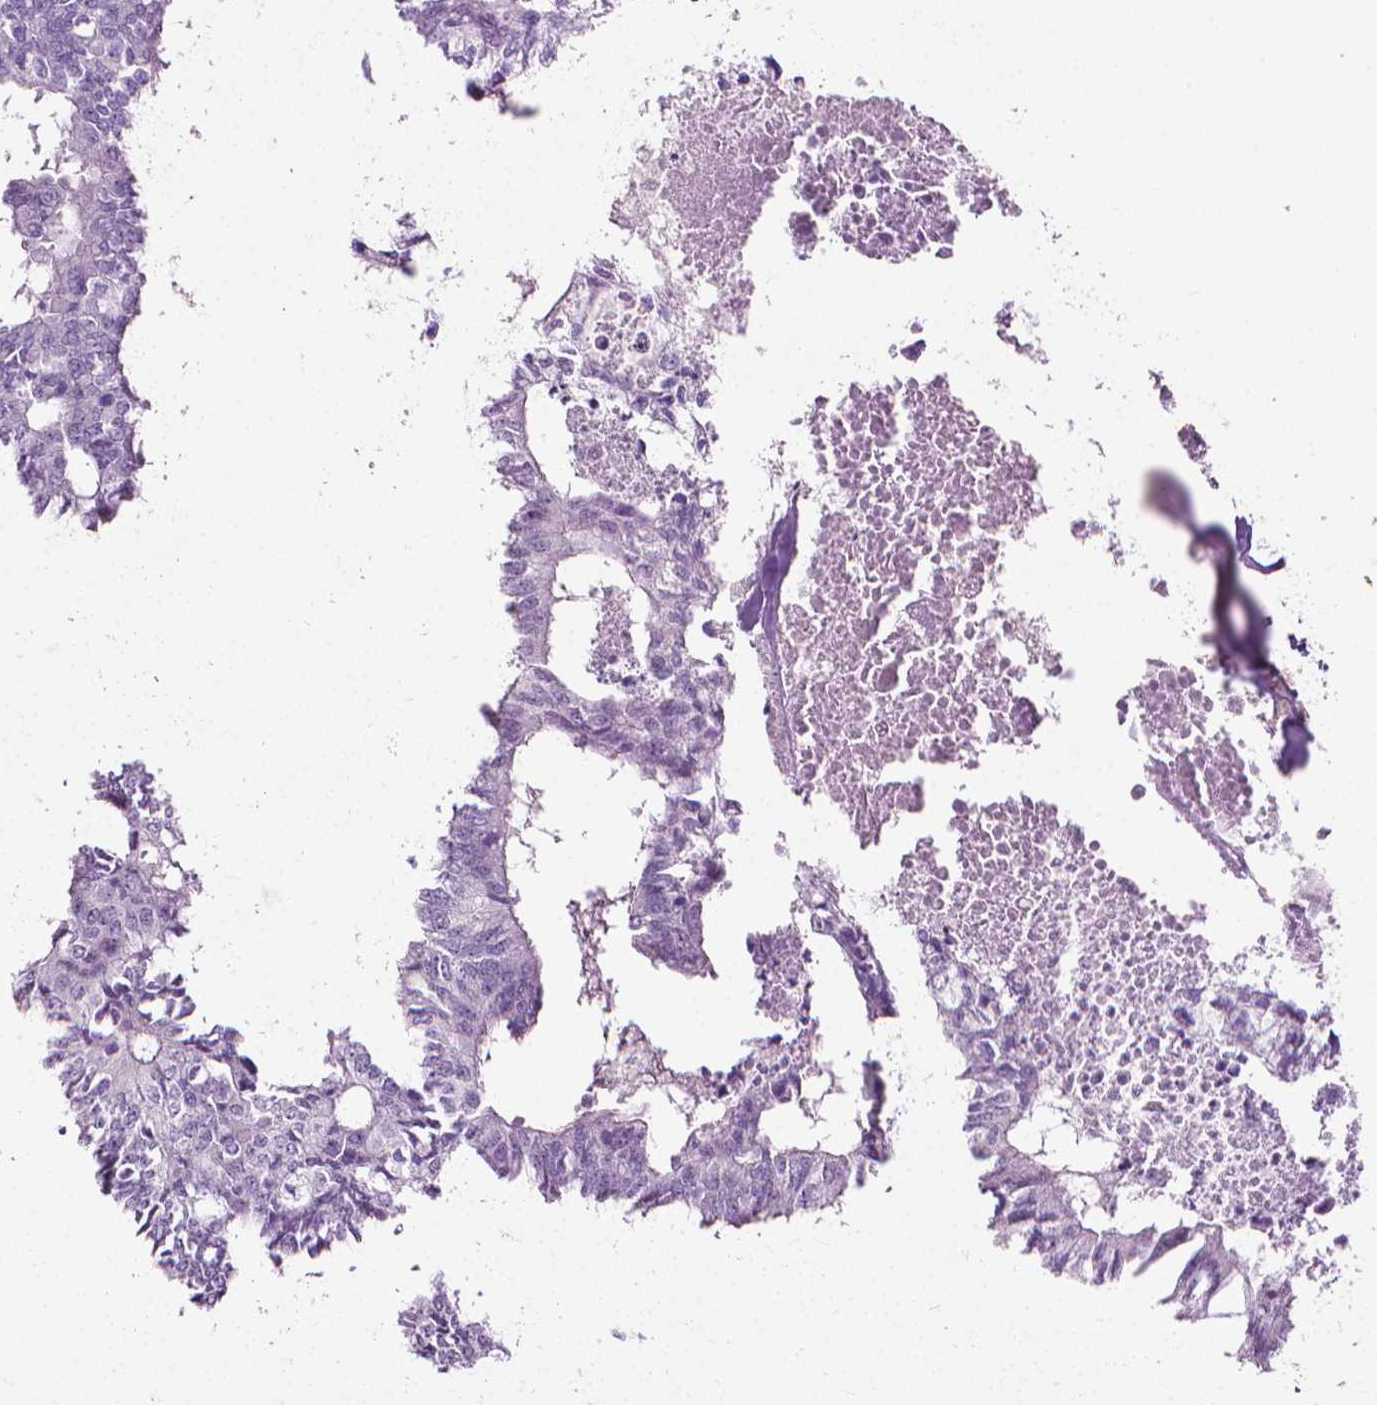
{"staining": {"intensity": "negative", "quantity": "none", "location": "none"}, "tissue": "colorectal cancer", "cell_type": "Tumor cells", "image_type": "cancer", "snomed": [{"axis": "morphology", "description": "Adenocarcinoma, NOS"}, {"axis": "topography", "description": "Colon"}, {"axis": "topography", "description": "Rectum"}], "caption": "This is a histopathology image of immunohistochemistry (IHC) staining of colorectal cancer, which shows no staining in tumor cells.", "gene": "KRT73", "patient": {"sex": "male", "age": 57}}